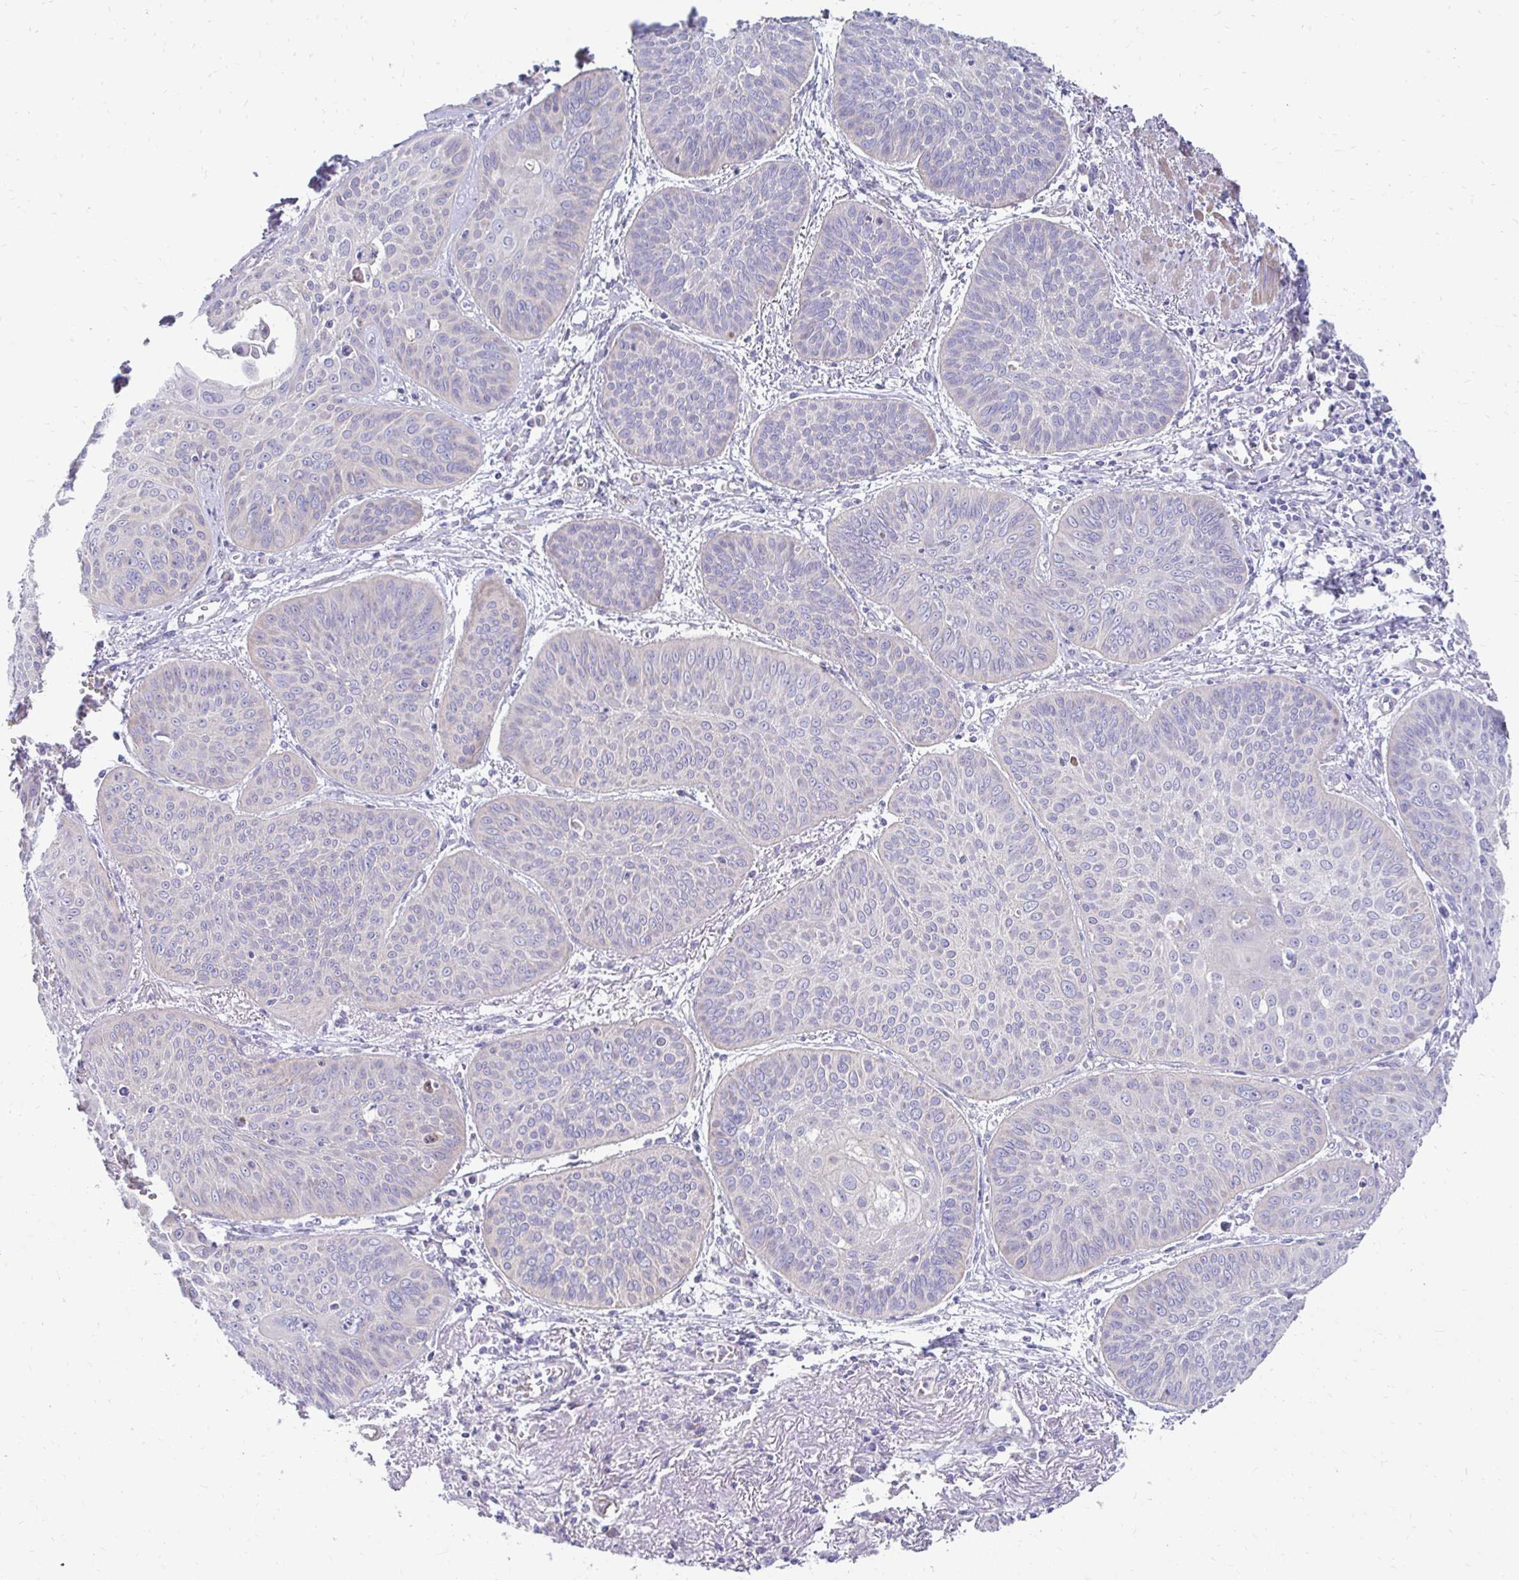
{"staining": {"intensity": "negative", "quantity": "none", "location": "none"}, "tissue": "lung cancer", "cell_type": "Tumor cells", "image_type": "cancer", "snomed": [{"axis": "morphology", "description": "Squamous cell carcinoma, NOS"}, {"axis": "topography", "description": "Lung"}], "caption": "Immunohistochemical staining of human squamous cell carcinoma (lung) exhibits no significant staining in tumor cells.", "gene": "AKAP6", "patient": {"sex": "male", "age": 74}}